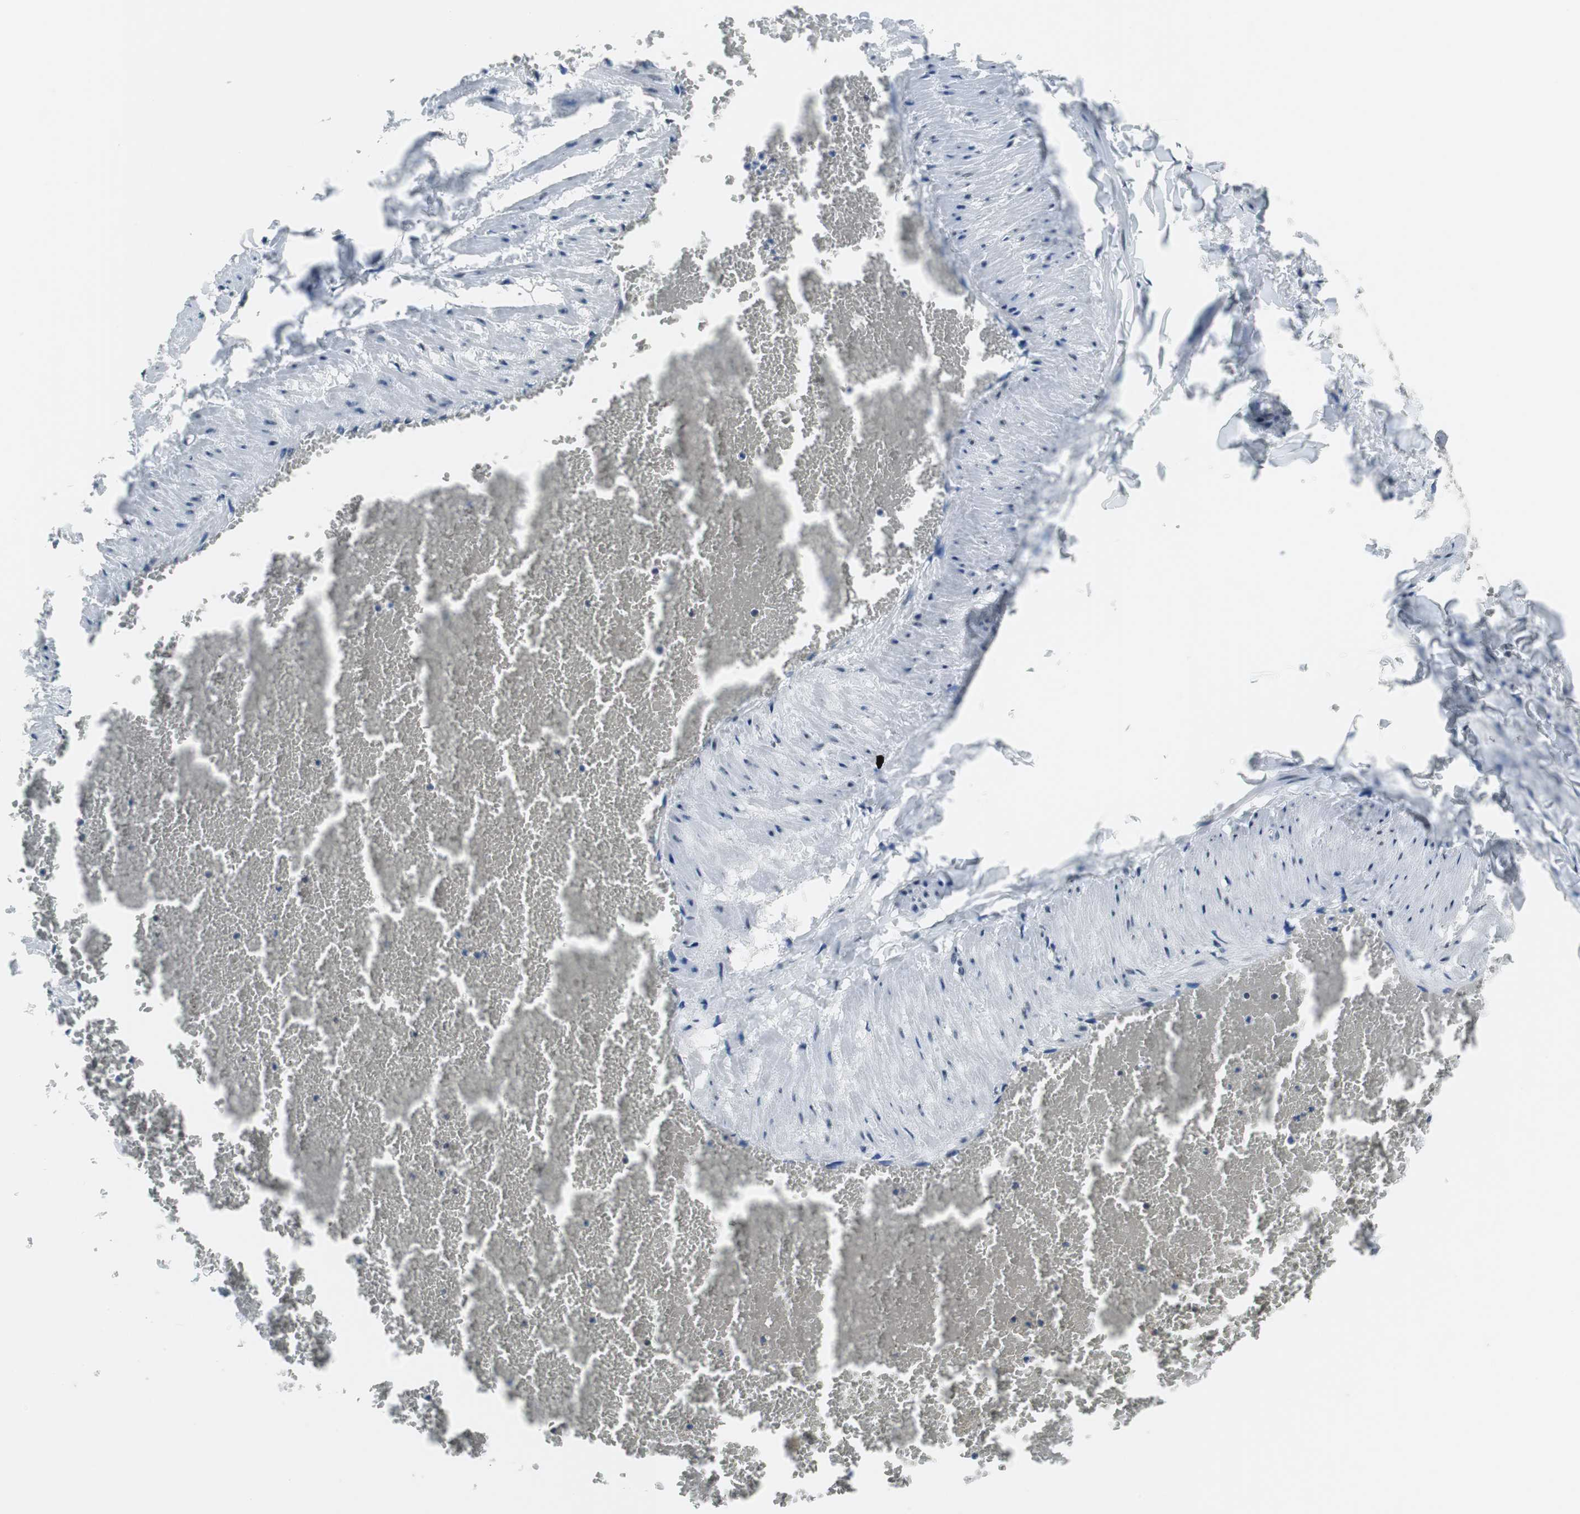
{"staining": {"intensity": "weak", "quantity": ">75%", "location": "nuclear"}, "tissue": "adipose tissue", "cell_type": "Adipocytes", "image_type": "normal", "snomed": [{"axis": "morphology", "description": "Normal tissue, NOS"}, {"axis": "topography", "description": "Vascular tissue"}], "caption": "High-magnification brightfield microscopy of benign adipose tissue stained with DAB (3,3'-diaminobenzidine) (brown) and counterstained with hematoxylin (blue). adipocytes exhibit weak nuclear staining is seen in about>75% of cells.", "gene": "HDAC3", "patient": {"sex": "male", "age": 41}}